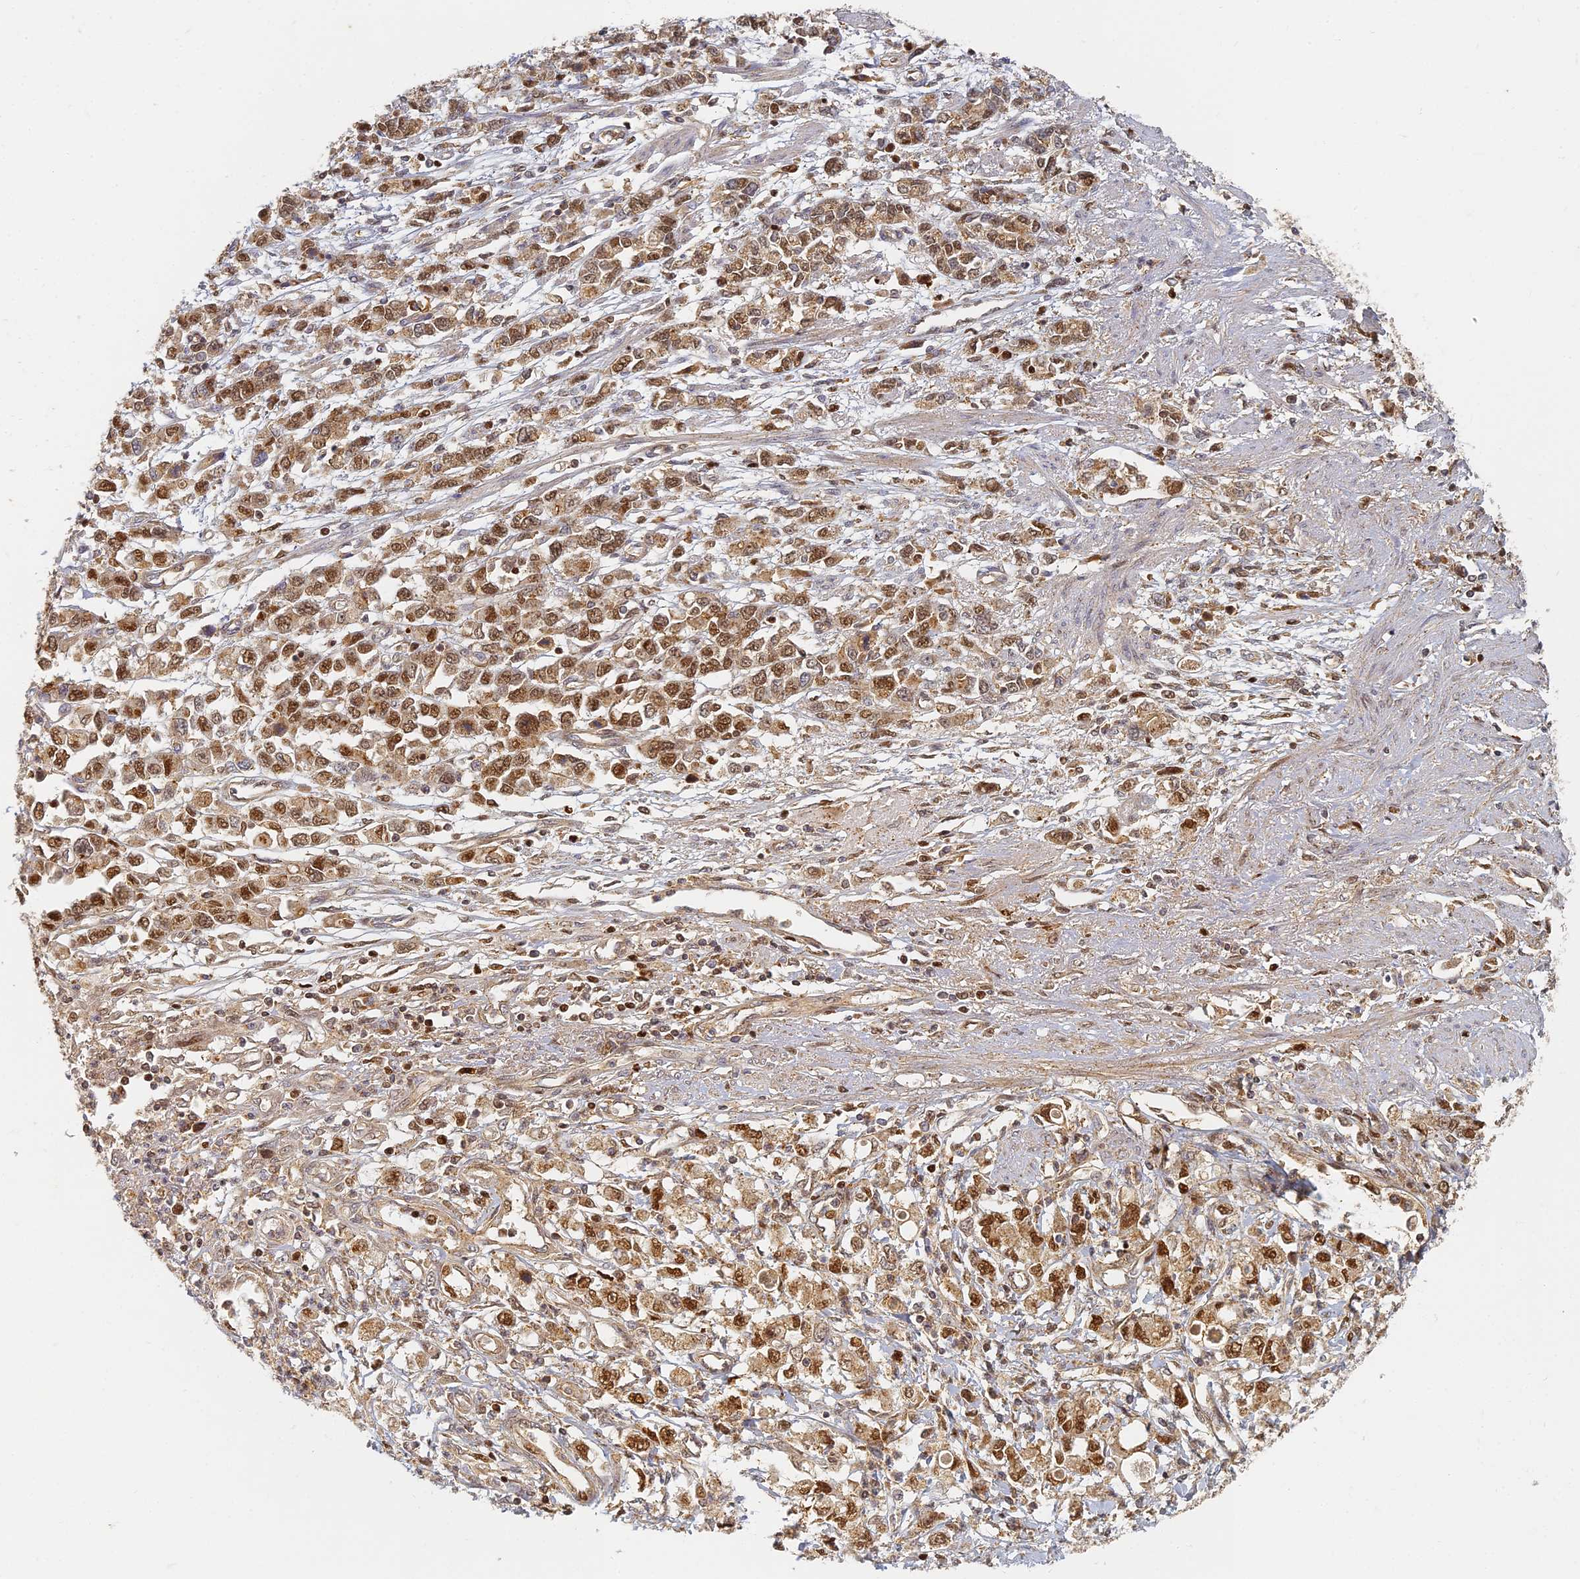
{"staining": {"intensity": "moderate", "quantity": ">75%", "location": "cytoplasmic/membranous,nuclear"}, "tissue": "stomach cancer", "cell_type": "Tumor cells", "image_type": "cancer", "snomed": [{"axis": "morphology", "description": "Adenocarcinoma, NOS"}, {"axis": "topography", "description": "Stomach"}], "caption": "Tumor cells show medium levels of moderate cytoplasmic/membranous and nuclear expression in approximately >75% of cells in stomach cancer (adenocarcinoma).", "gene": "INO80D", "patient": {"sex": "female", "age": 76}}